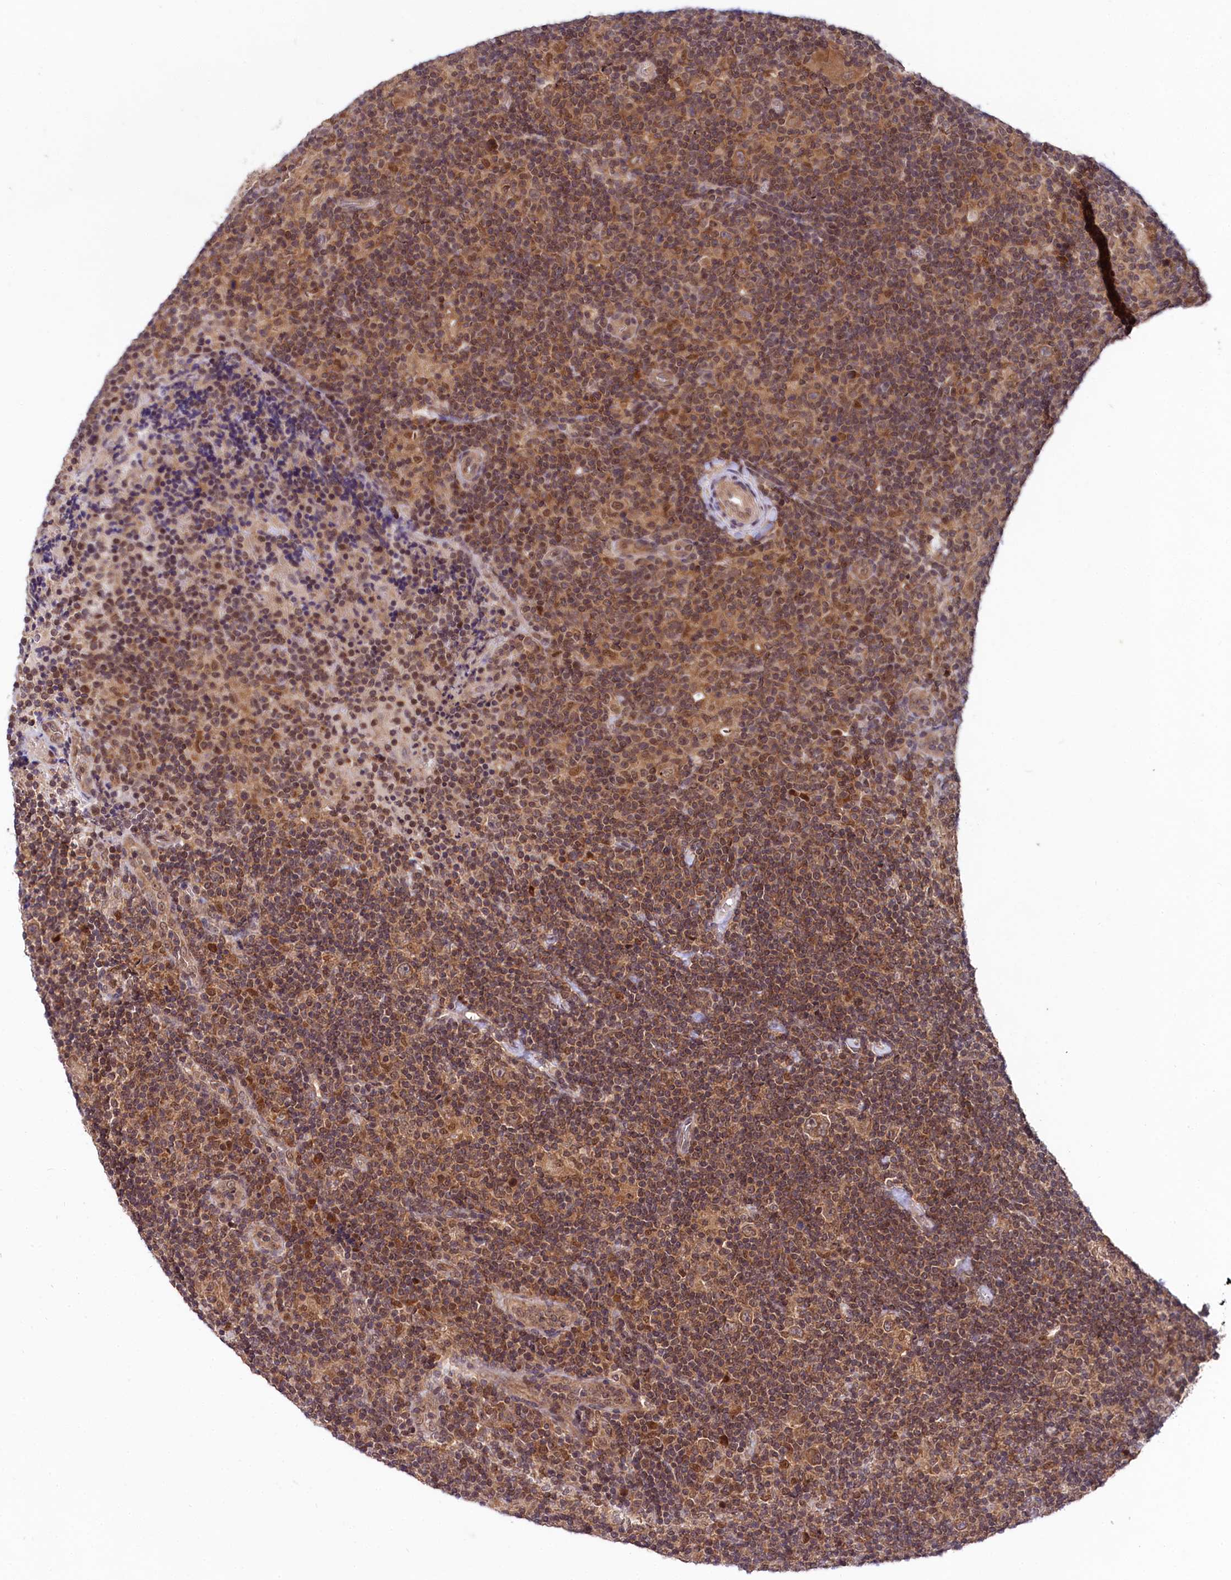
{"staining": {"intensity": "moderate", "quantity": ">75%", "location": "cytoplasmic/membranous"}, "tissue": "lymphoma", "cell_type": "Tumor cells", "image_type": "cancer", "snomed": [{"axis": "morphology", "description": "Hodgkin's disease, NOS"}, {"axis": "topography", "description": "Lymph node"}], "caption": "Immunohistochemistry histopathology image of Hodgkin's disease stained for a protein (brown), which shows medium levels of moderate cytoplasmic/membranous positivity in approximately >75% of tumor cells.", "gene": "UBE3A", "patient": {"sex": "female", "age": 57}}